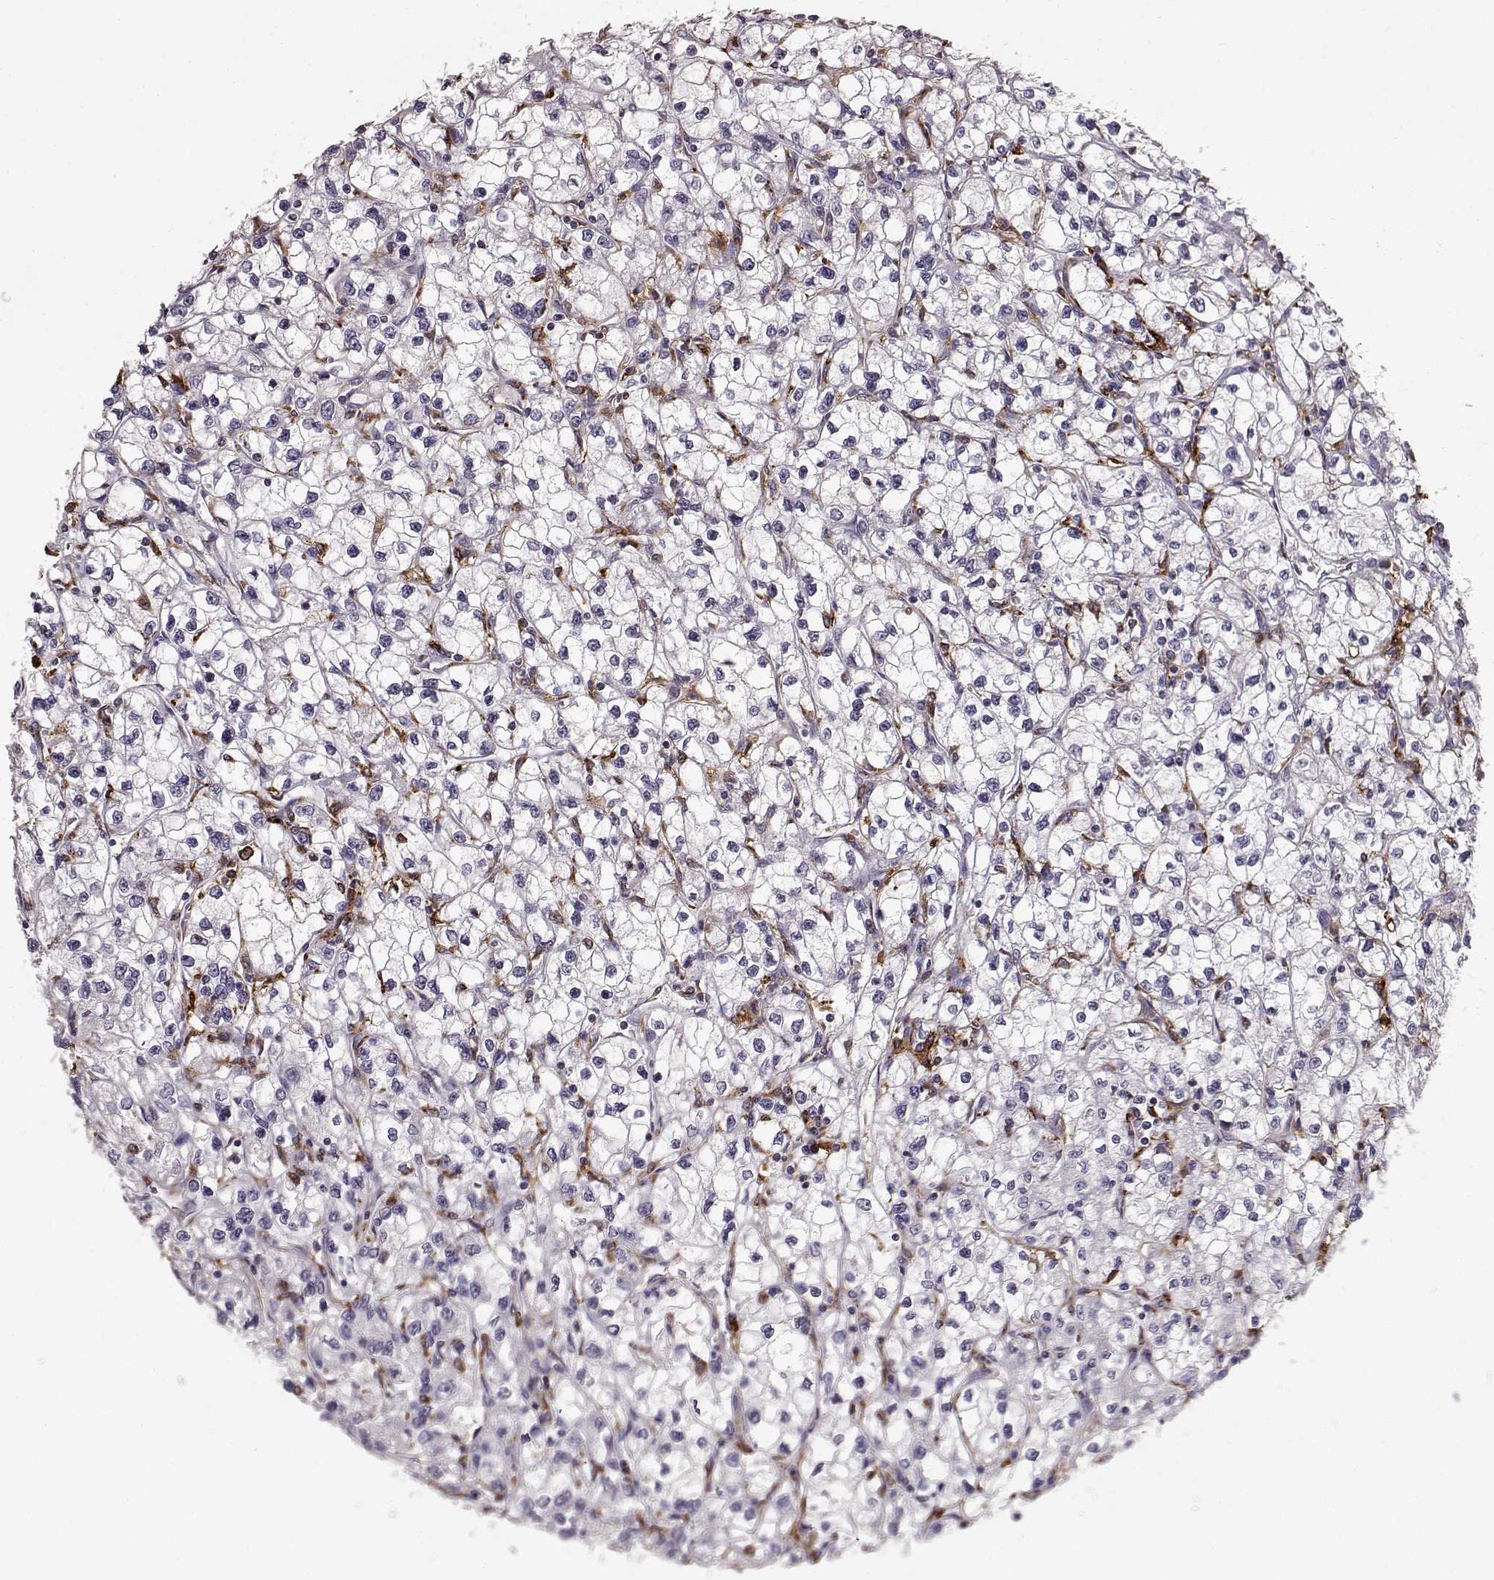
{"staining": {"intensity": "negative", "quantity": "none", "location": "none"}, "tissue": "renal cancer", "cell_type": "Tumor cells", "image_type": "cancer", "snomed": [{"axis": "morphology", "description": "Adenocarcinoma, NOS"}, {"axis": "topography", "description": "Kidney"}], "caption": "Protein analysis of renal cancer (adenocarcinoma) displays no significant expression in tumor cells.", "gene": "CCNF", "patient": {"sex": "male", "age": 67}}